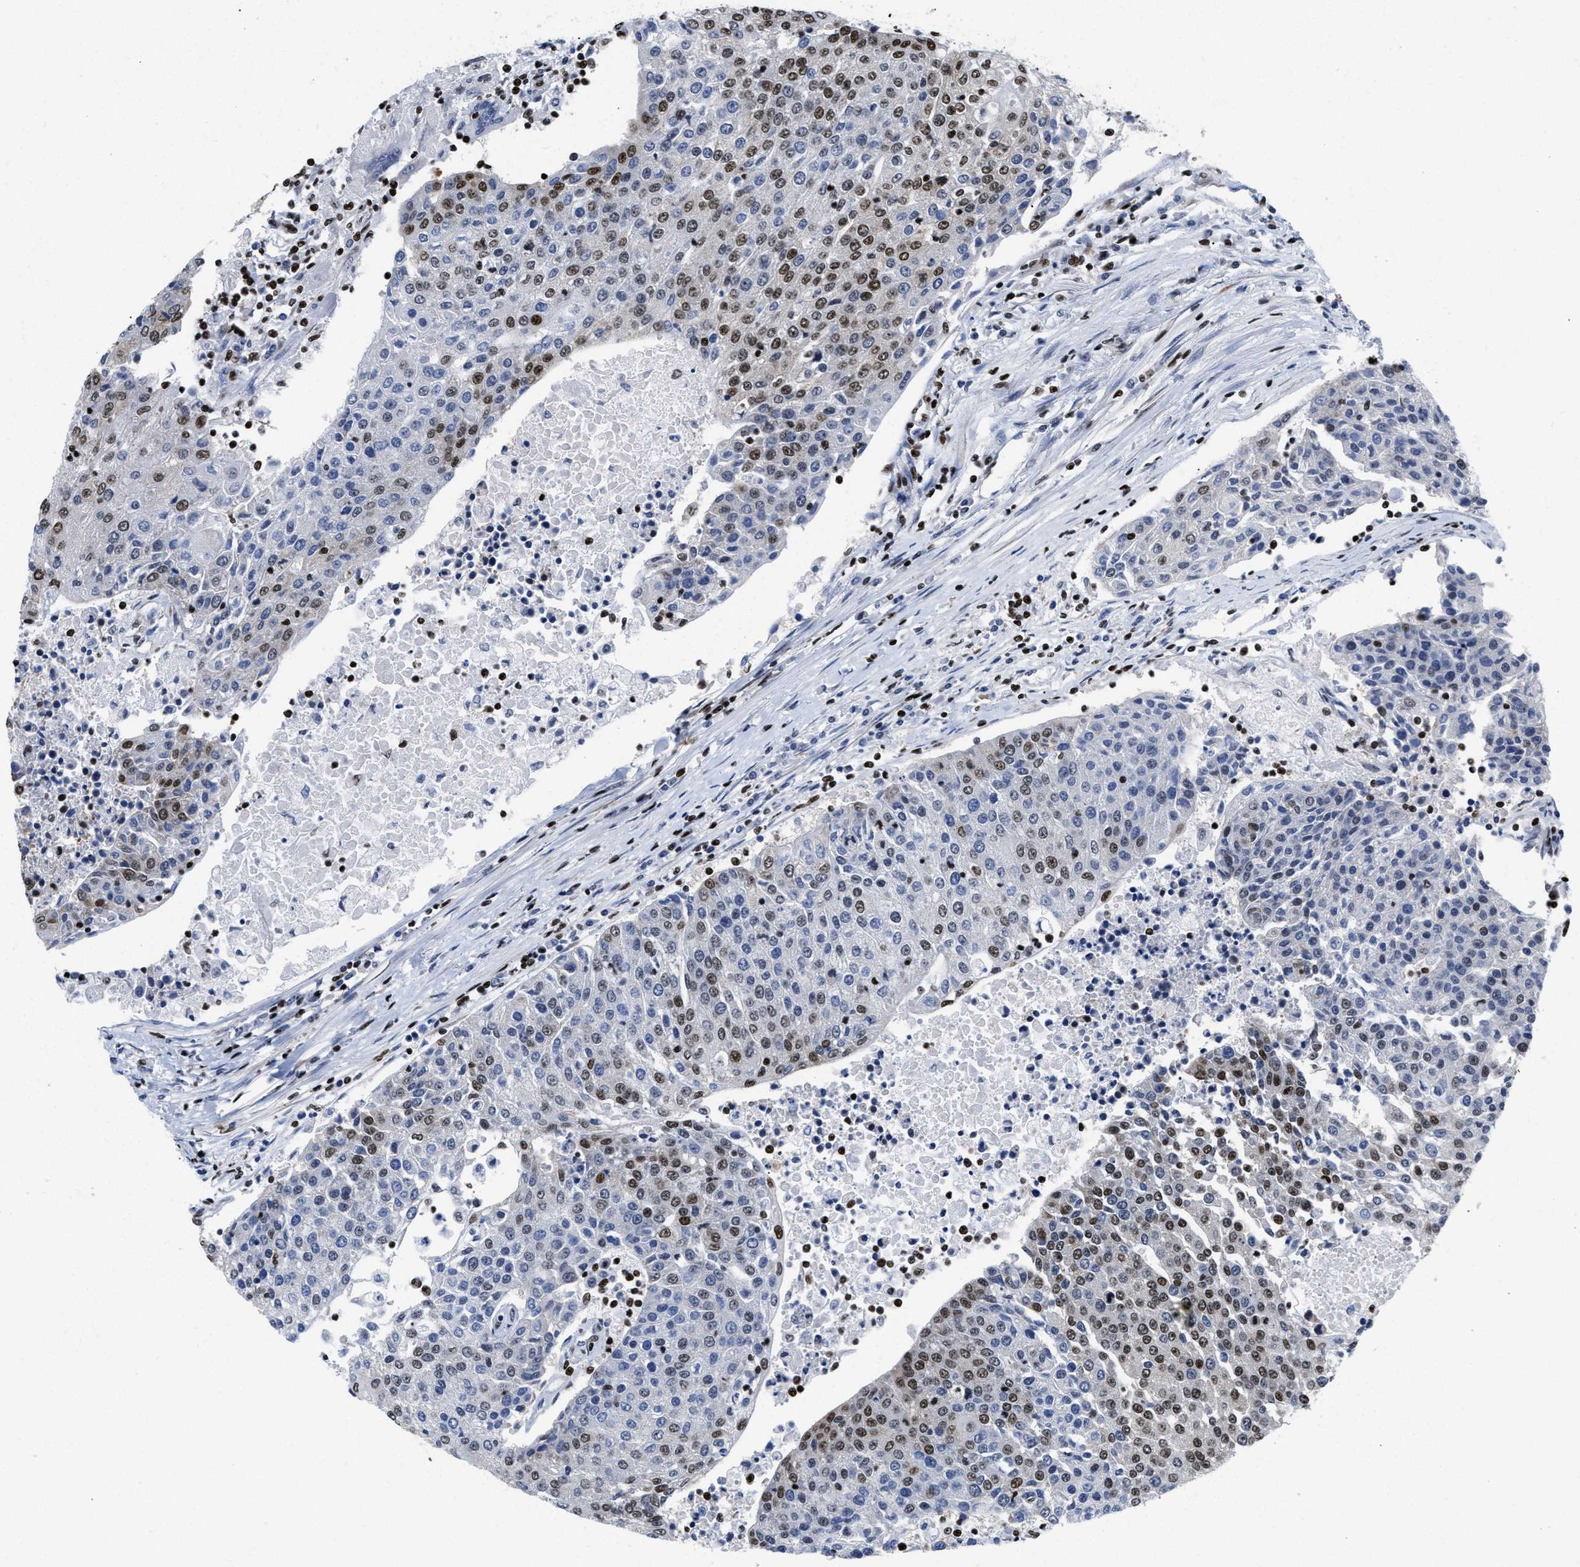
{"staining": {"intensity": "moderate", "quantity": "25%-75%", "location": "nuclear"}, "tissue": "urothelial cancer", "cell_type": "Tumor cells", "image_type": "cancer", "snomed": [{"axis": "morphology", "description": "Urothelial carcinoma, High grade"}, {"axis": "topography", "description": "Urinary bladder"}], "caption": "Immunohistochemistry (IHC) (DAB) staining of human urothelial cancer reveals moderate nuclear protein expression in approximately 25%-75% of tumor cells.", "gene": "CREB1", "patient": {"sex": "female", "age": 85}}